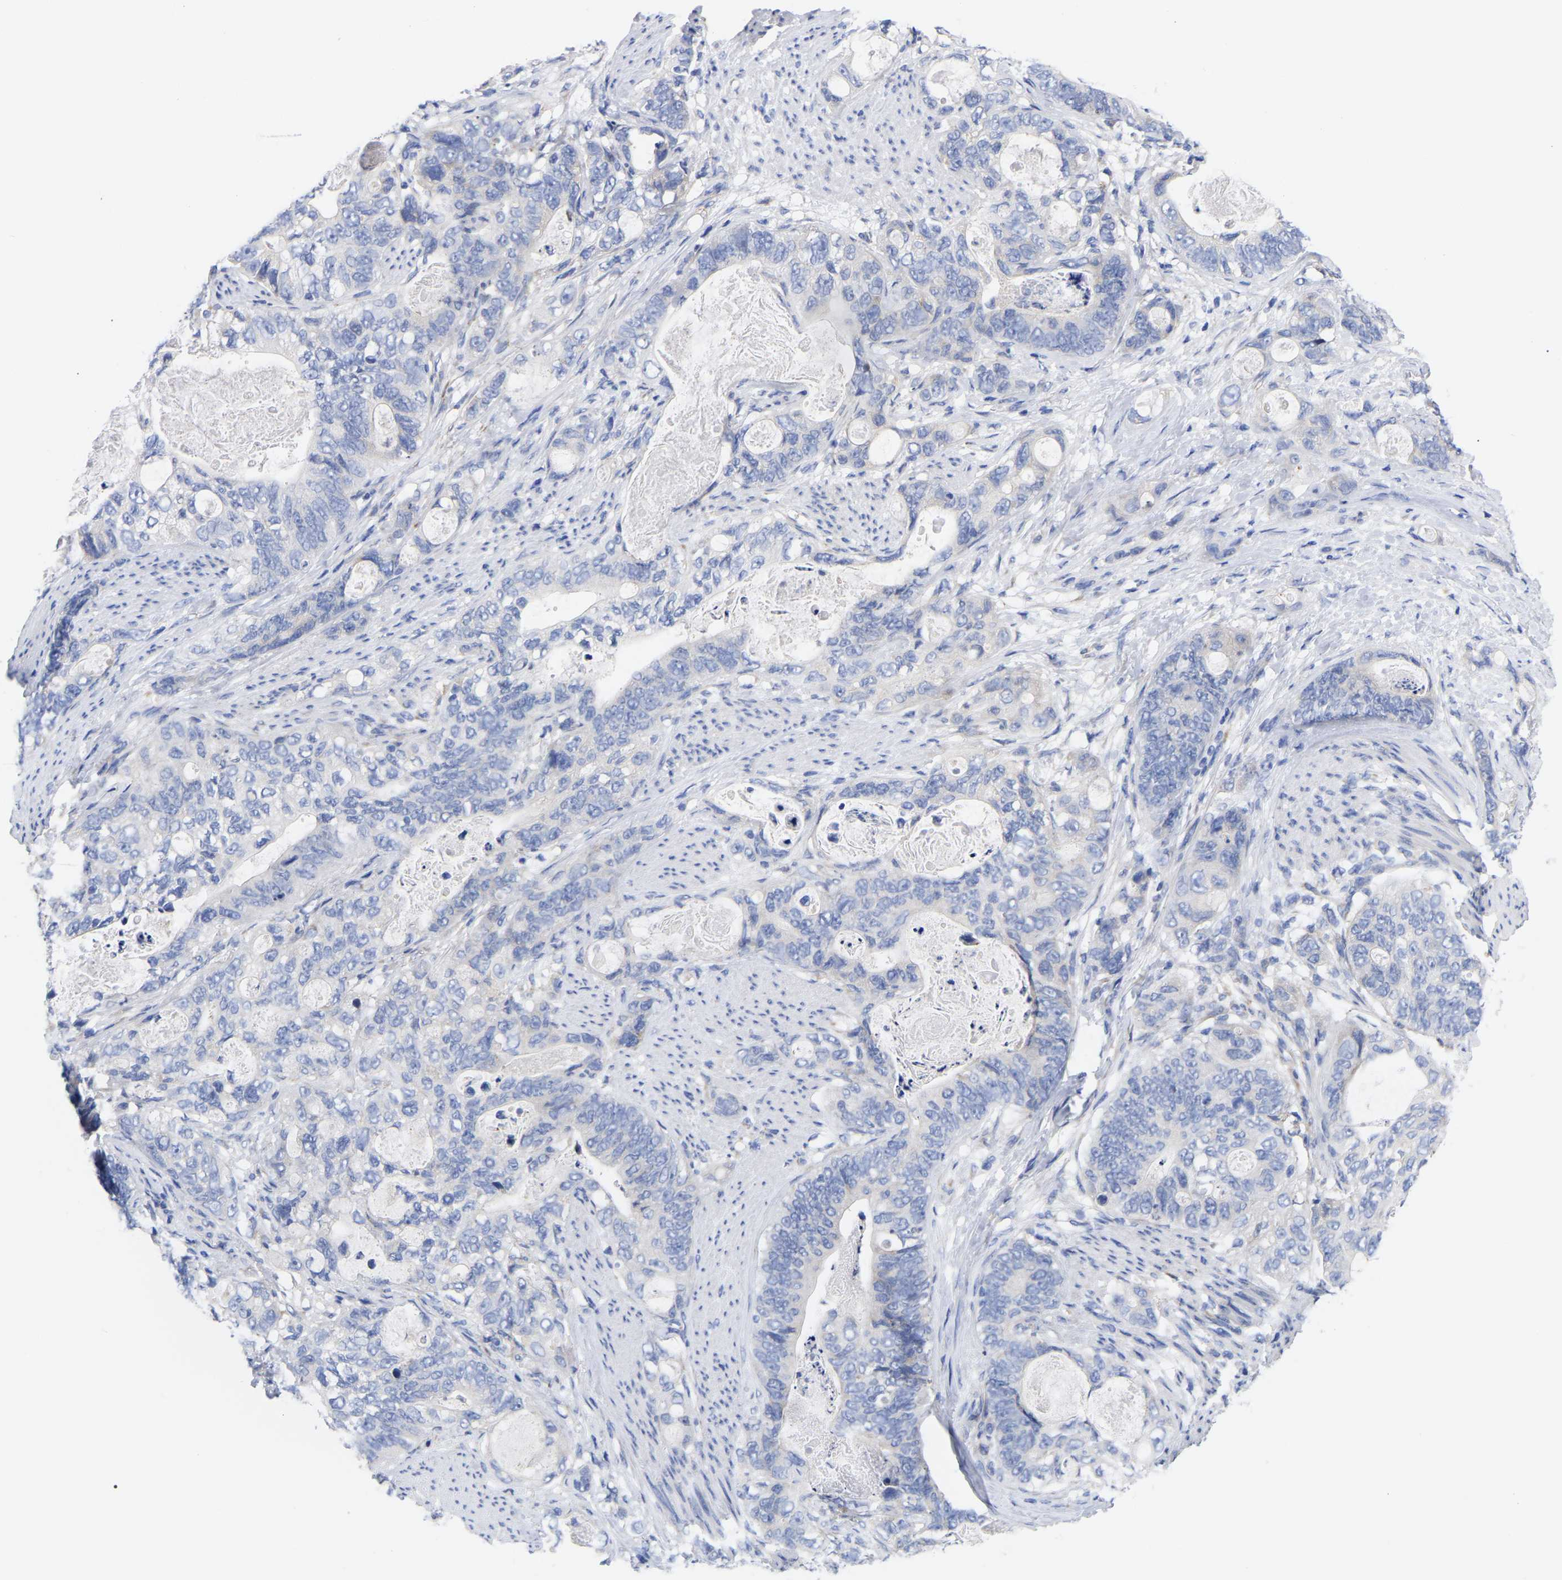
{"staining": {"intensity": "negative", "quantity": "none", "location": "none"}, "tissue": "stomach cancer", "cell_type": "Tumor cells", "image_type": "cancer", "snomed": [{"axis": "morphology", "description": "Normal tissue, NOS"}, {"axis": "morphology", "description": "Adenocarcinoma, NOS"}, {"axis": "topography", "description": "Stomach"}], "caption": "This is an immunohistochemistry (IHC) image of human stomach cancer. There is no expression in tumor cells.", "gene": "CFAP298", "patient": {"sex": "female", "age": 89}}